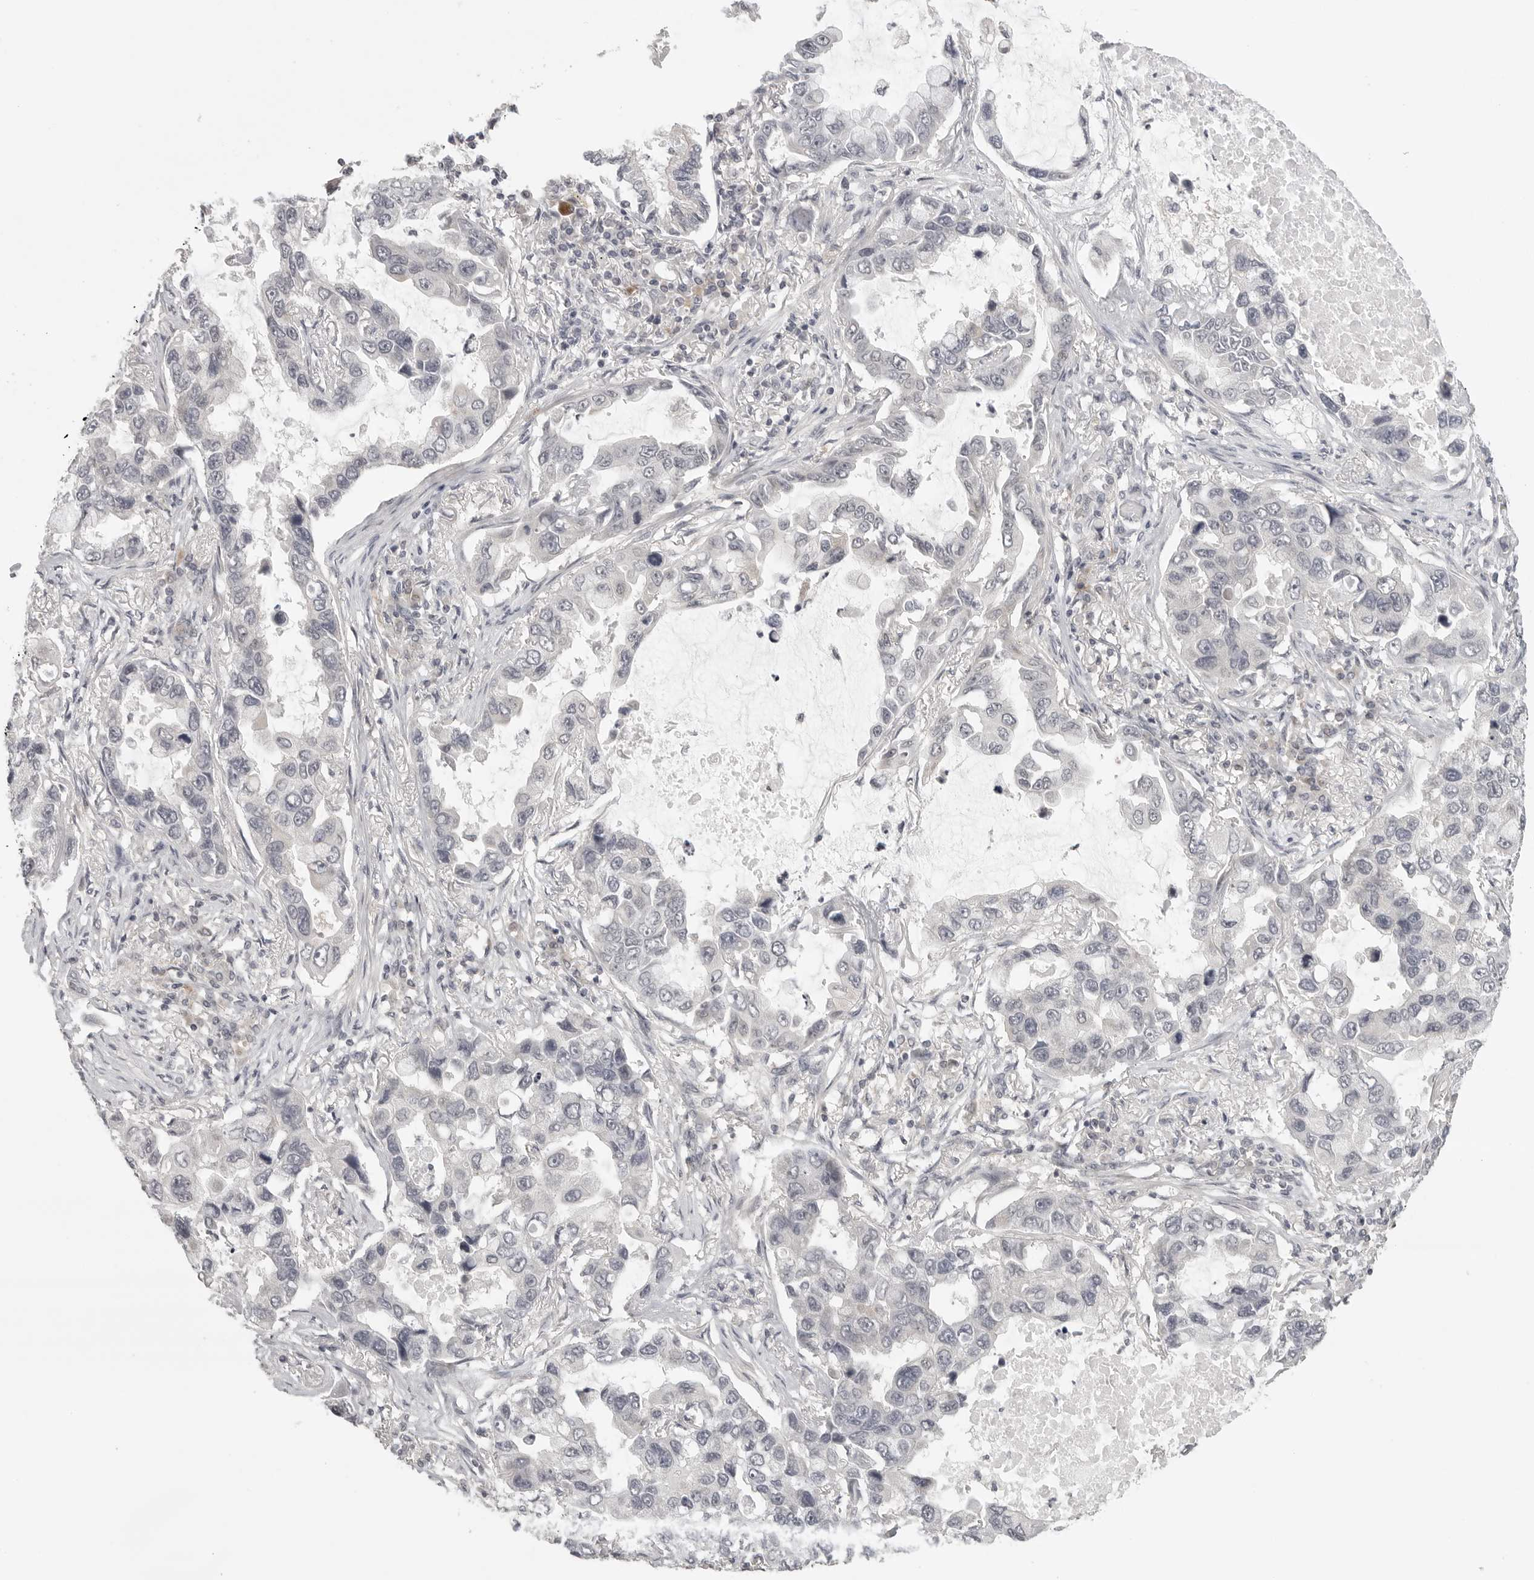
{"staining": {"intensity": "negative", "quantity": "none", "location": "none"}, "tissue": "lung cancer", "cell_type": "Tumor cells", "image_type": "cancer", "snomed": [{"axis": "morphology", "description": "Adenocarcinoma, NOS"}, {"axis": "topography", "description": "Lung"}], "caption": "Human lung cancer stained for a protein using immunohistochemistry reveals no staining in tumor cells.", "gene": "TUT4", "patient": {"sex": "male", "age": 64}}